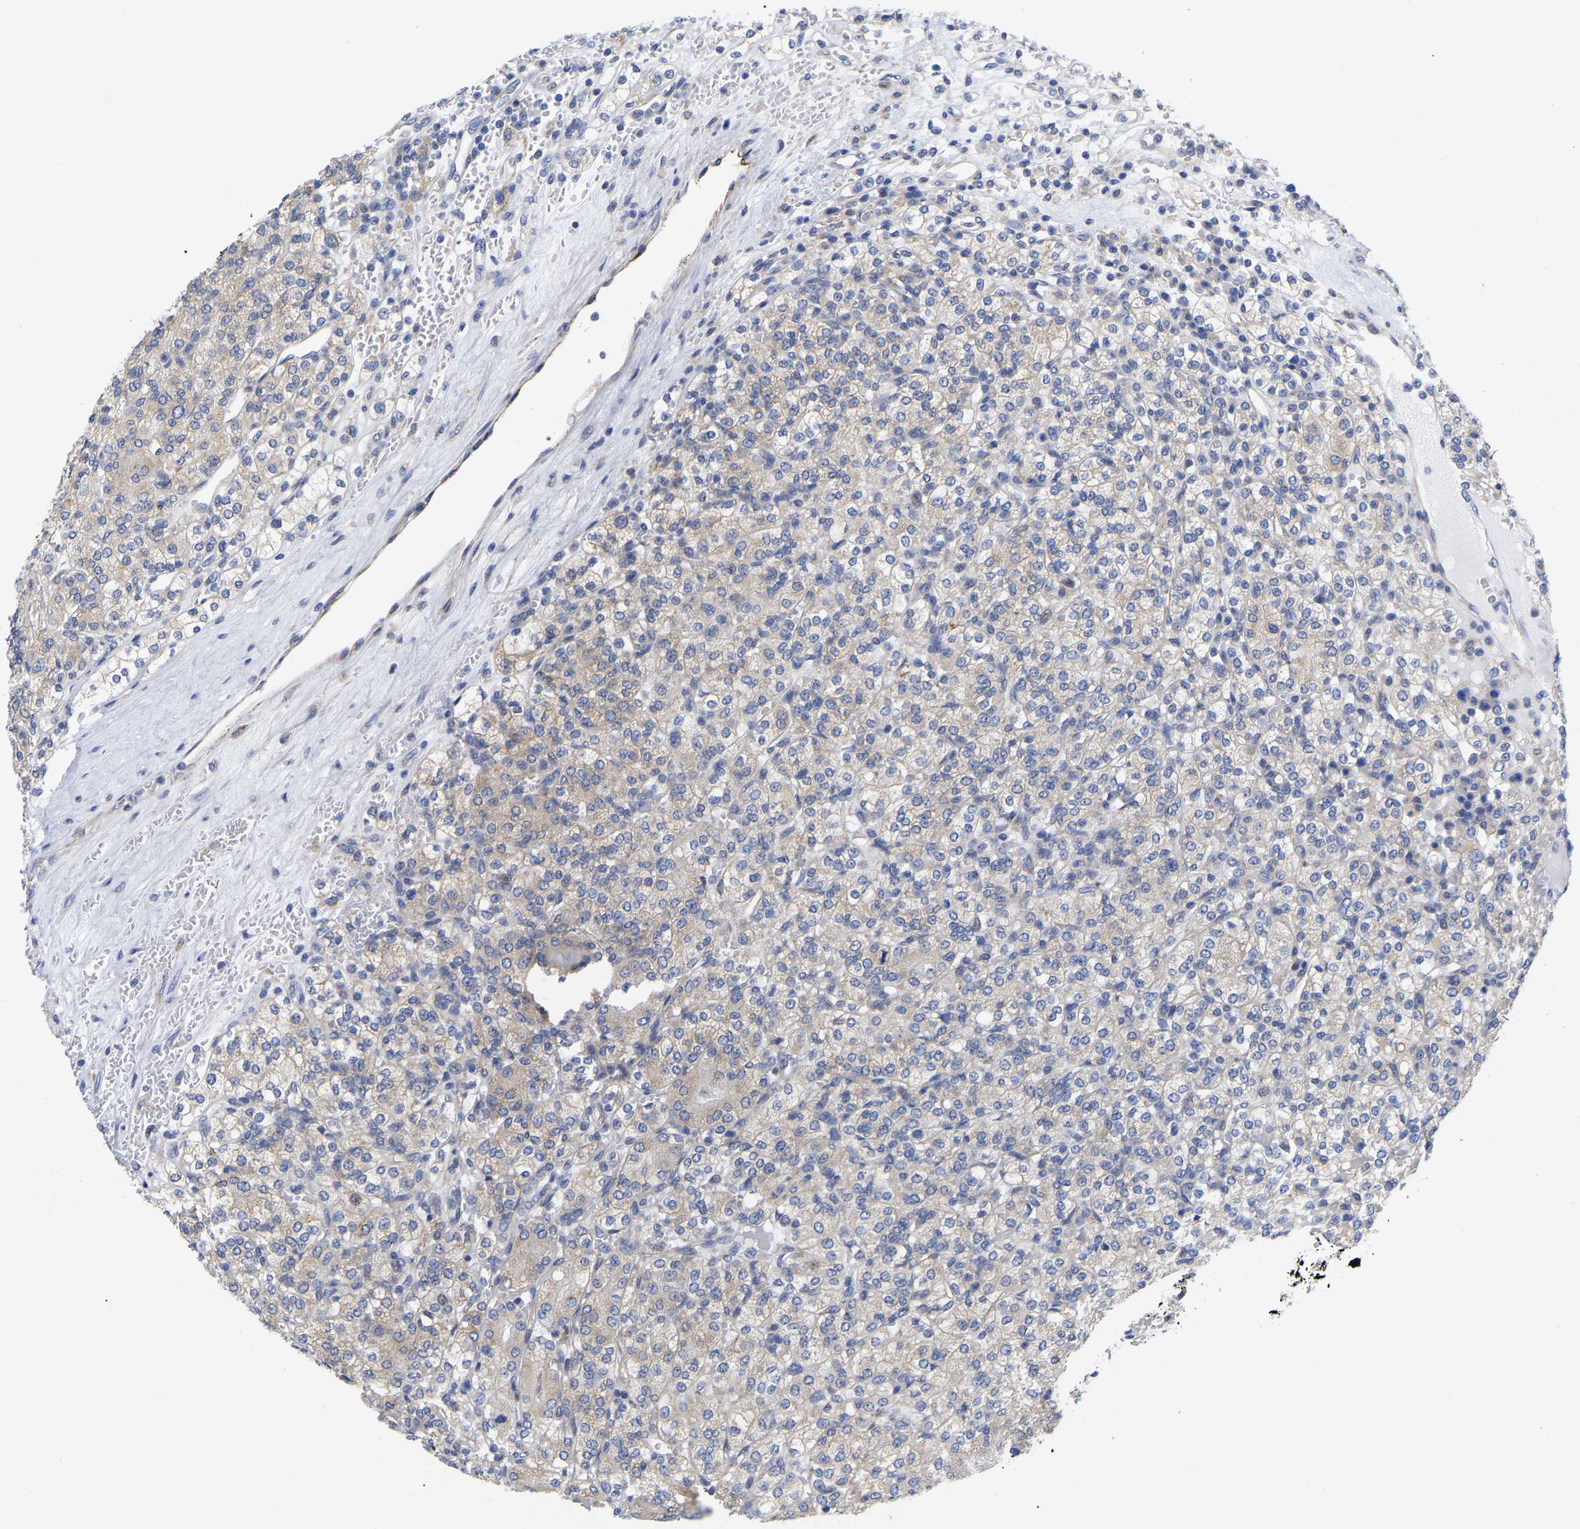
{"staining": {"intensity": "weak", "quantity": "<25%", "location": "cytoplasmic/membranous"}, "tissue": "renal cancer", "cell_type": "Tumor cells", "image_type": "cancer", "snomed": [{"axis": "morphology", "description": "Adenocarcinoma, NOS"}, {"axis": "topography", "description": "Kidney"}], "caption": "The image reveals no significant staining in tumor cells of renal adenocarcinoma. The staining is performed using DAB brown chromogen with nuclei counter-stained in using hematoxylin.", "gene": "CFAP298", "patient": {"sex": "male", "age": 77}}